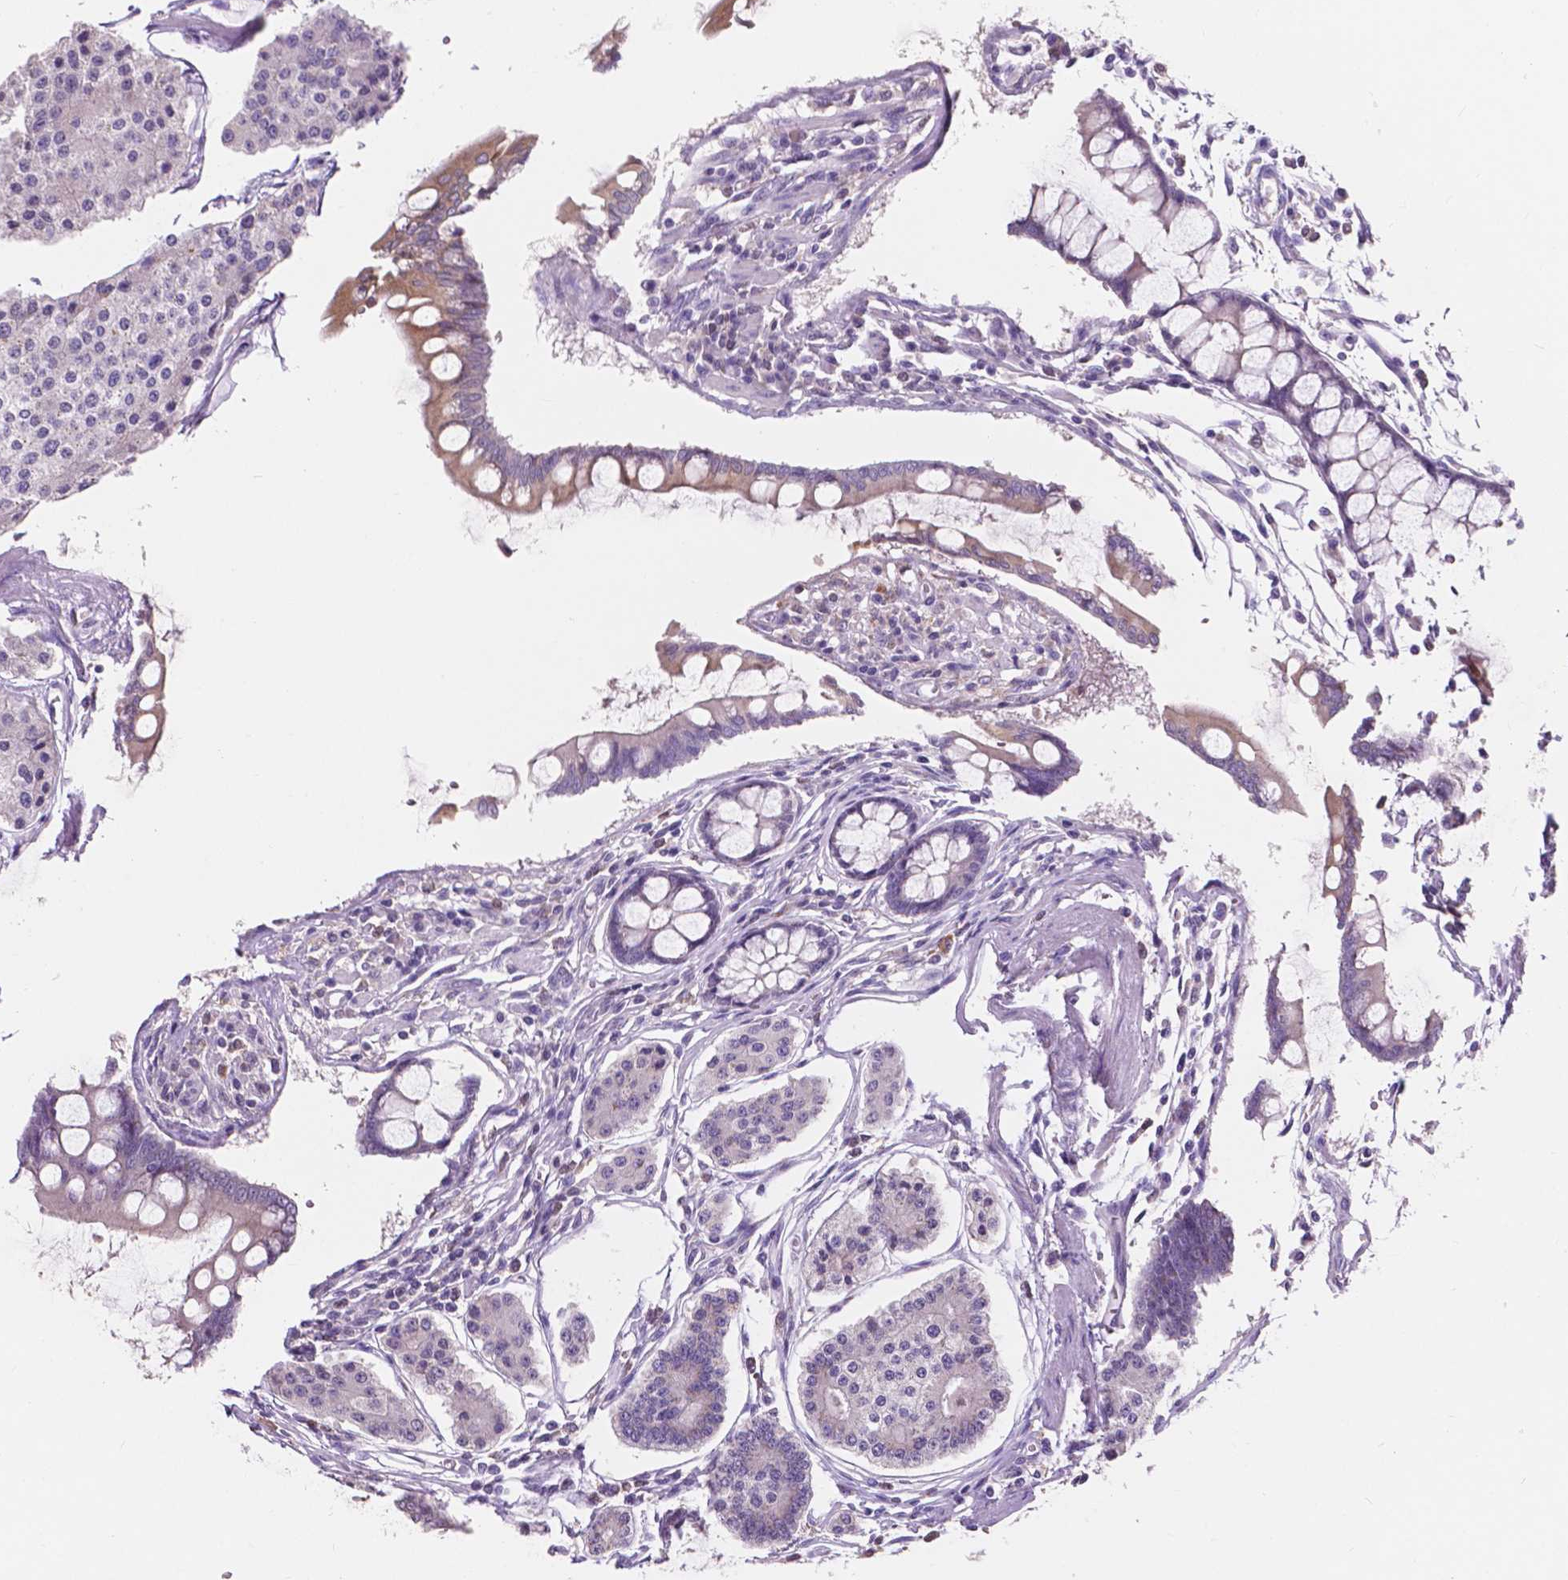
{"staining": {"intensity": "negative", "quantity": "none", "location": "none"}, "tissue": "carcinoid", "cell_type": "Tumor cells", "image_type": "cancer", "snomed": [{"axis": "morphology", "description": "Carcinoid, malignant, NOS"}, {"axis": "topography", "description": "Small intestine"}], "caption": "Immunohistochemical staining of carcinoid (malignant) reveals no significant positivity in tumor cells.", "gene": "IREB2", "patient": {"sex": "female", "age": 65}}